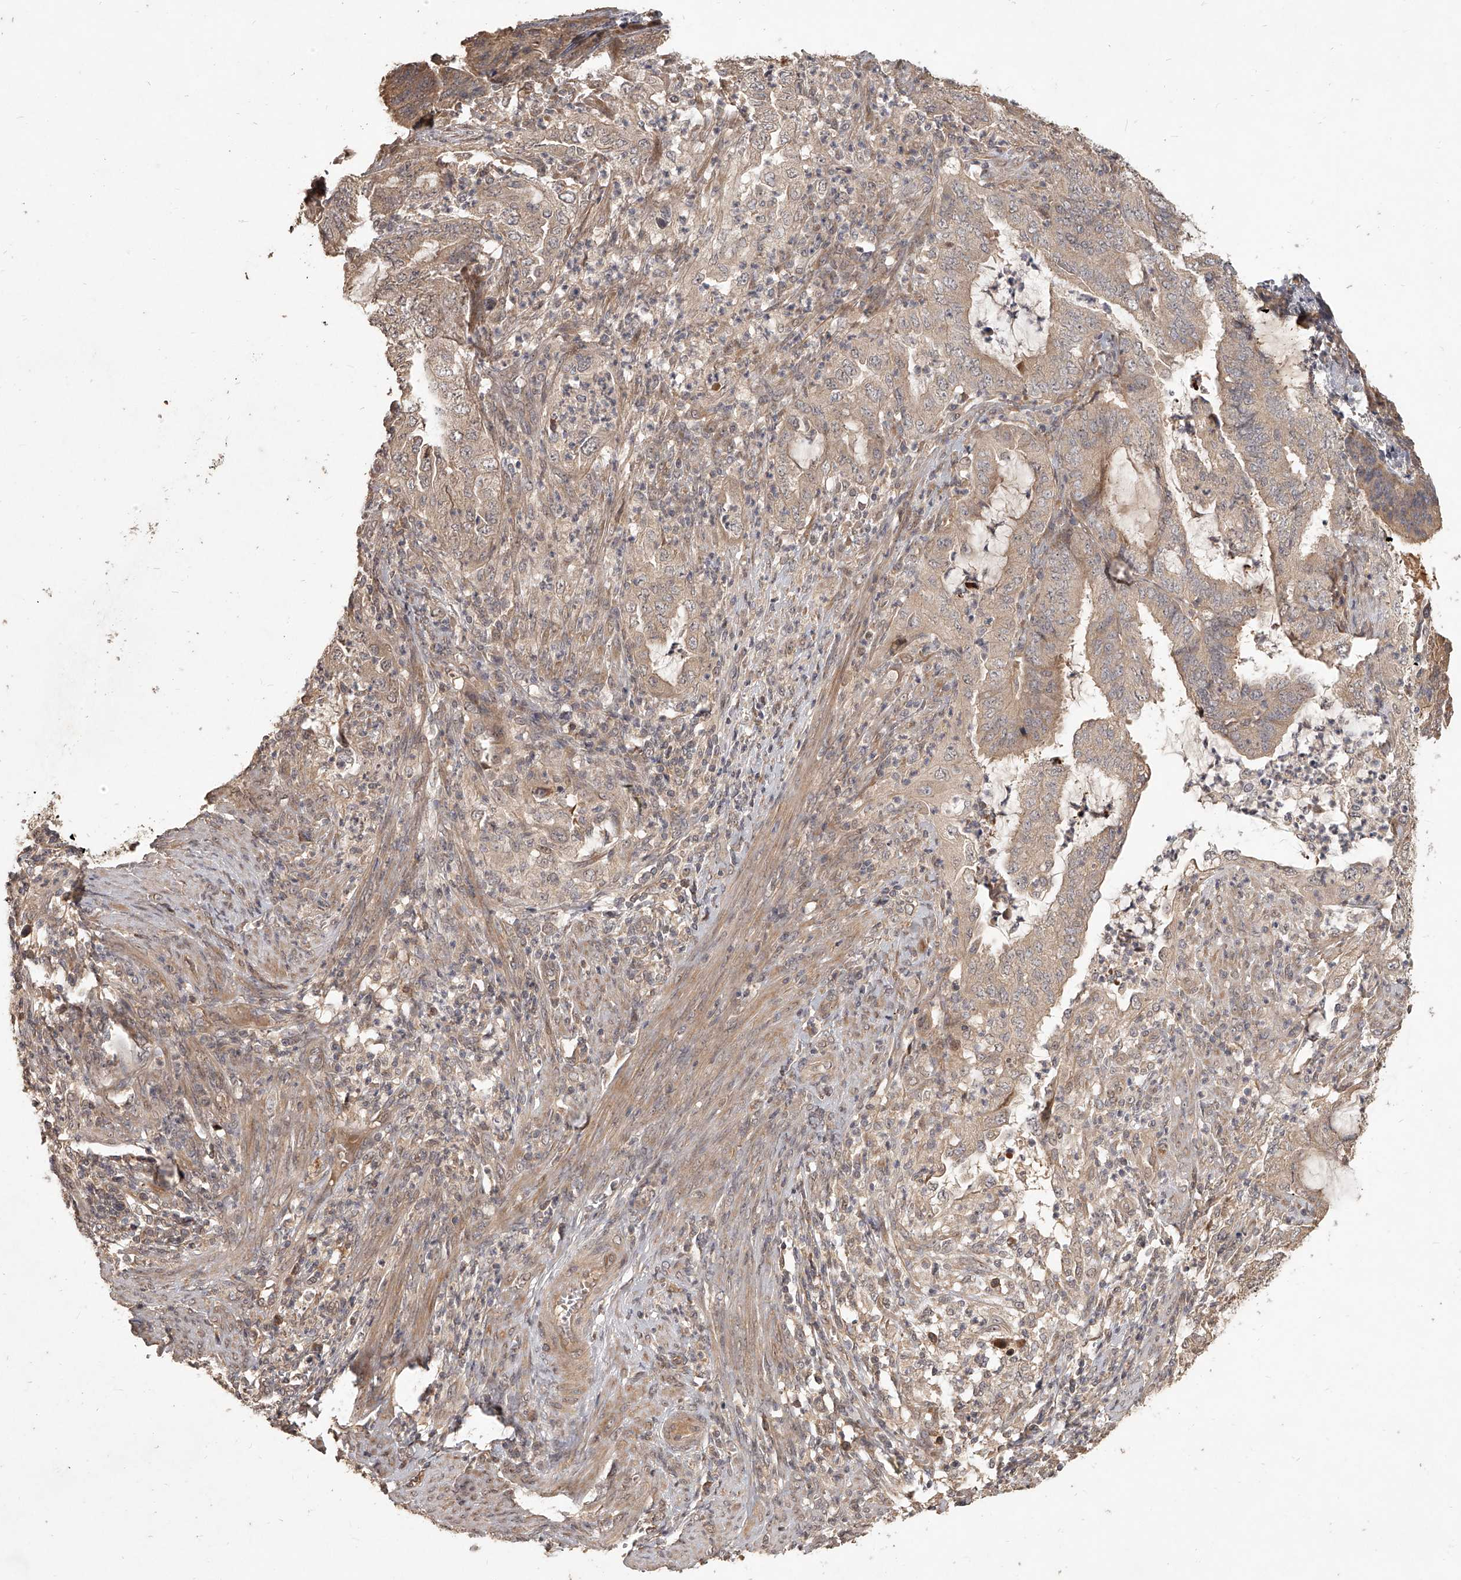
{"staining": {"intensity": "moderate", "quantity": ">75%", "location": "cytoplasmic/membranous"}, "tissue": "endometrial cancer", "cell_type": "Tumor cells", "image_type": "cancer", "snomed": [{"axis": "morphology", "description": "Adenocarcinoma, NOS"}, {"axis": "topography", "description": "Endometrium"}], "caption": "Immunohistochemical staining of human endometrial cancer shows moderate cytoplasmic/membranous protein staining in approximately >75% of tumor cells. The protein is shown in brown color, while the nuclei are stained blue.", "gene": "SLC37A1", "patient": {"sex": "female", "age": 51}}